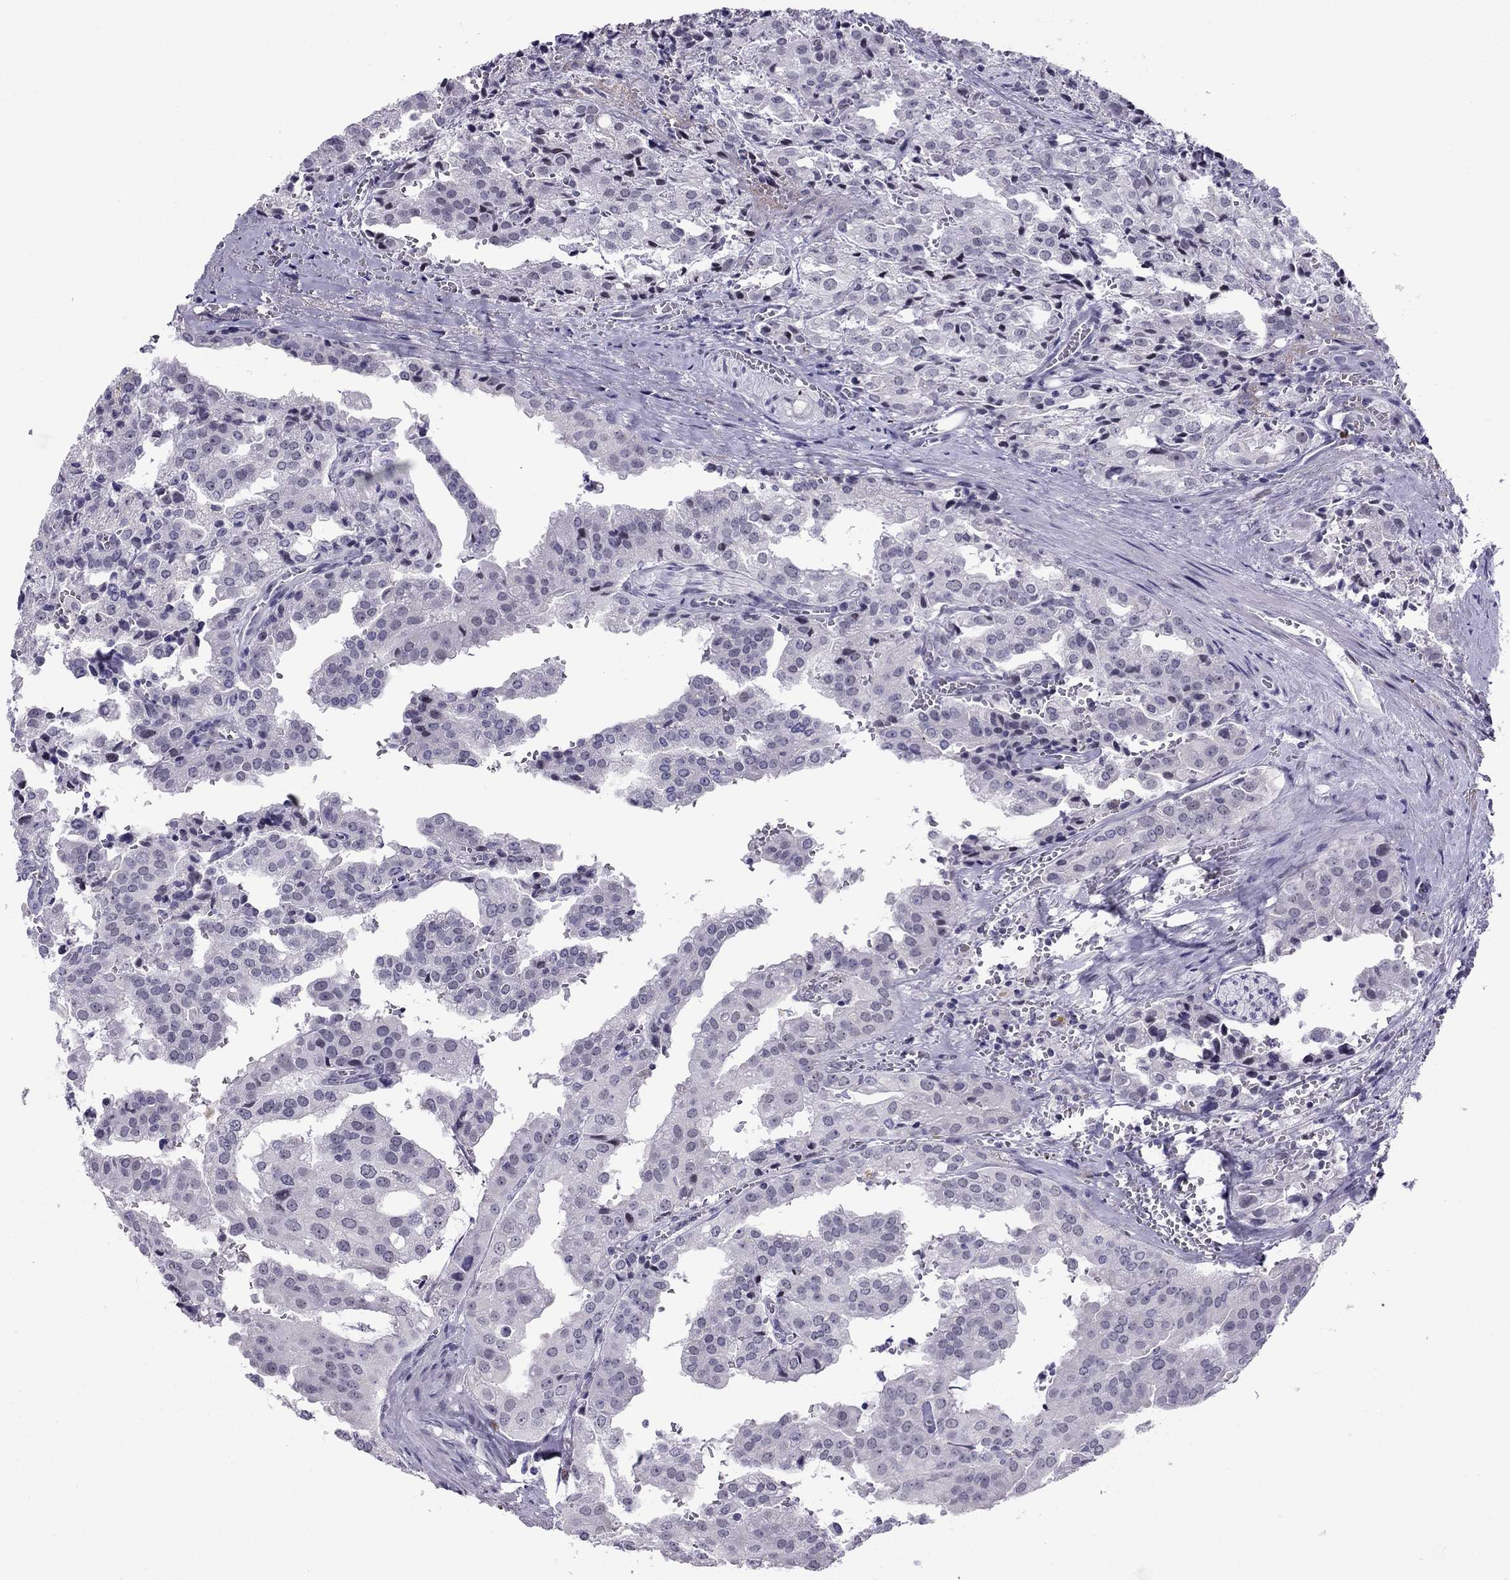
{"staining": {"intensity": "negative", "quantity": "none", "location": "none"}, "tissue": "prostate cancer", "cell_type": "Tumor cells", "image_type": "cancer", "snomed": [{"axis": "morphology", "description": "Adenocarcinoma, High grade"}, {"axis": "topography", "description": "Prostate"}], "caption": "Tumor cells show no significant protein staining in high-grade adenocarcinoma (prostate). Brightfield microscopy of IHC stained with DAB (3,3'-diaminobenzidine) (brown) and hematoxylin (blue), captured at high magnification.", "gene": "MYLK3", "patient": {"sex": "male", "age": 68}}